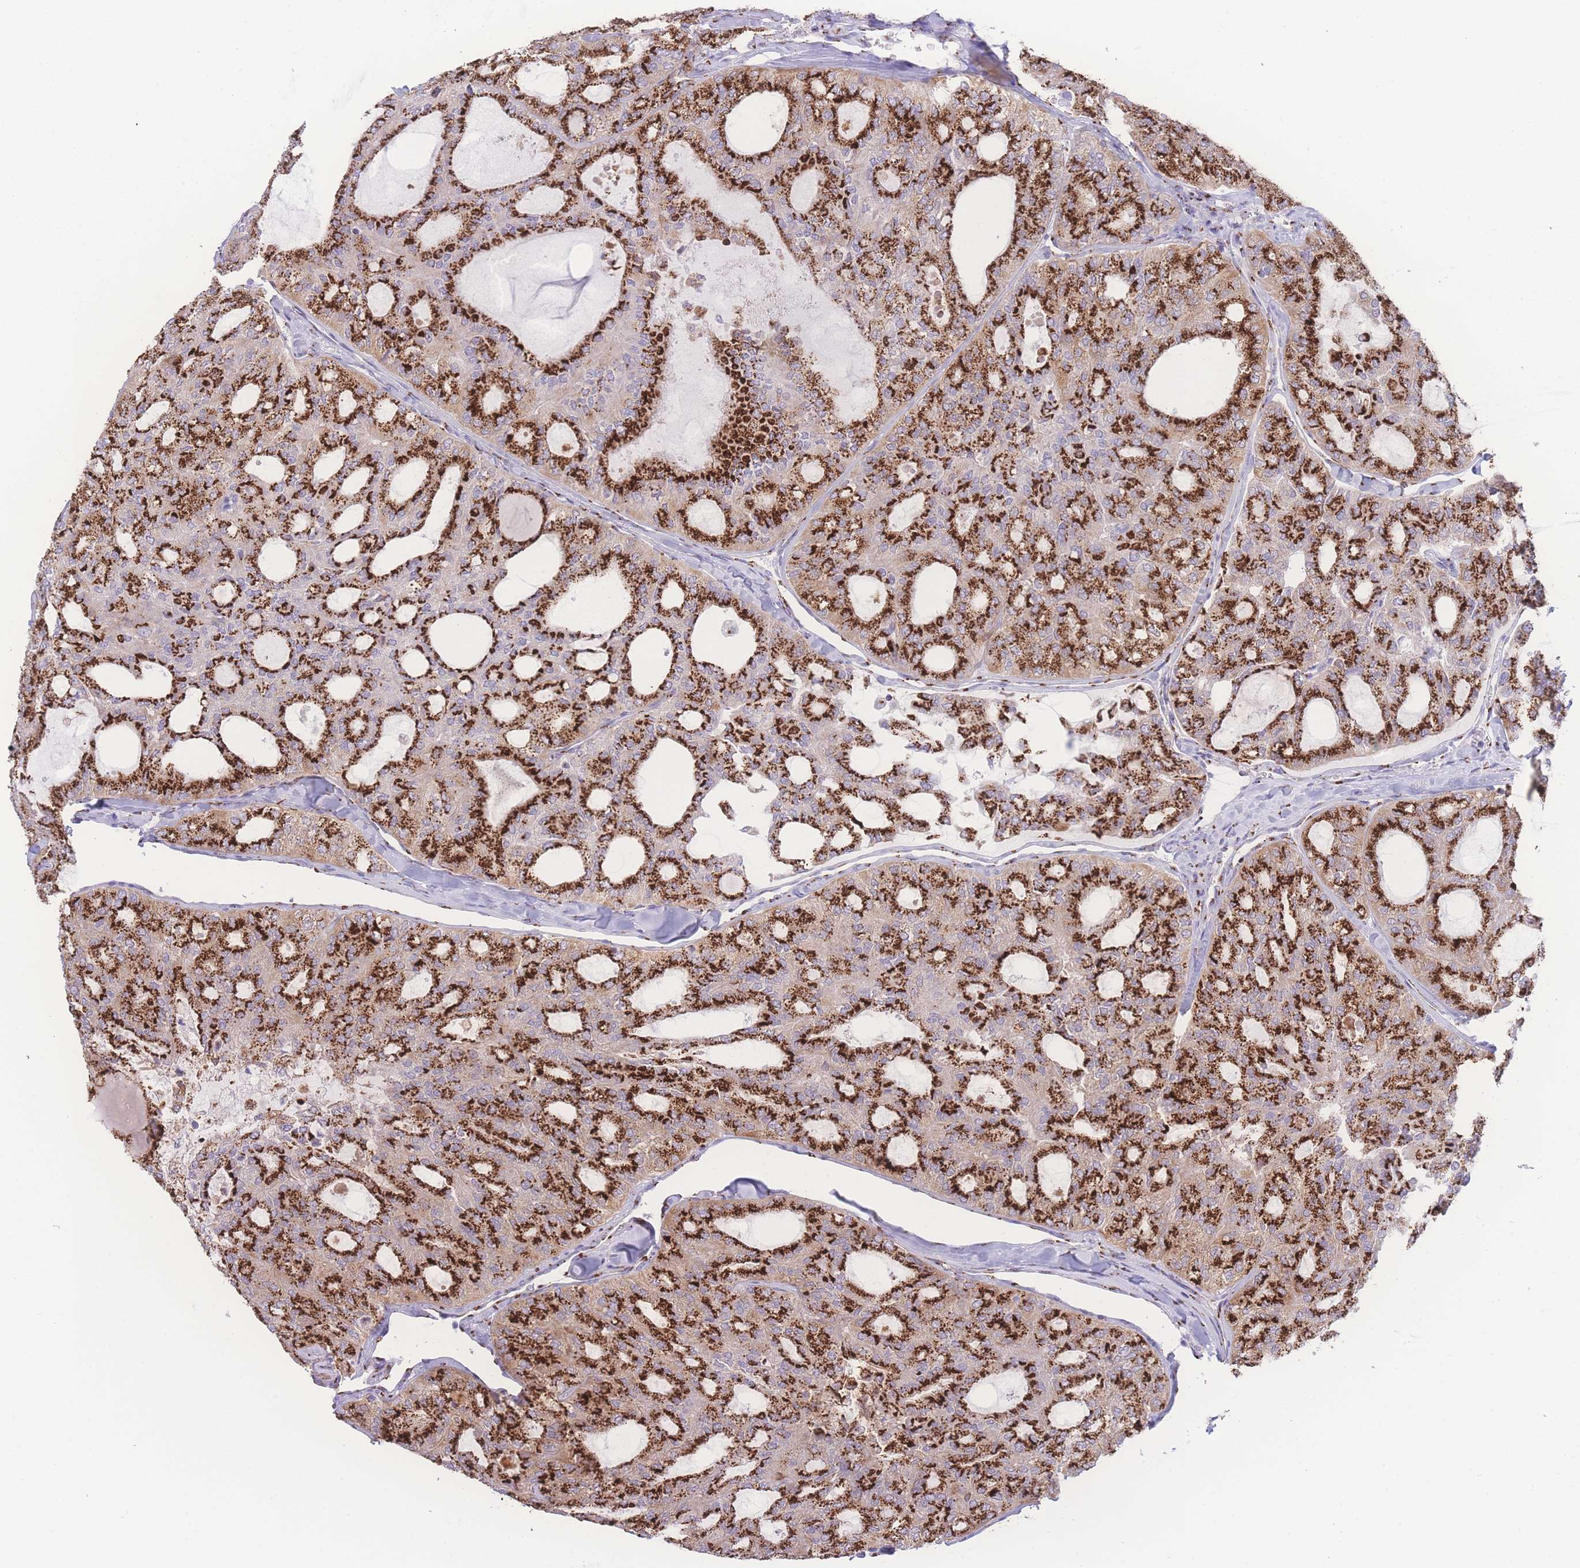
{"staining": {"intensity": "strong", "quantity": ">75%", "location": "cytoplasmic/membranous"}, "tissue": "thyroid cancer", "cell_type": "Tumor cells", "image_type": "cancer", "snomed": [{"axis": "morphology", "description": "Follicular adenoma carcinoma, NOS"}, {"axis": "topography", "description": "Thyroid gland"}], "caption": "An immunohistochemistry histopathology image of neoplastic tissue is shown. Protein staining in brown shows strong cytoplasmic/membranous positivity in follicular adenoma carcinoma (thyroid) within tumor cells. (brown staining indicates protein expression, while blue staining denotes nuclei).", "gene": "GOLM2", "patient": {"sex": "male", "age": 75}}